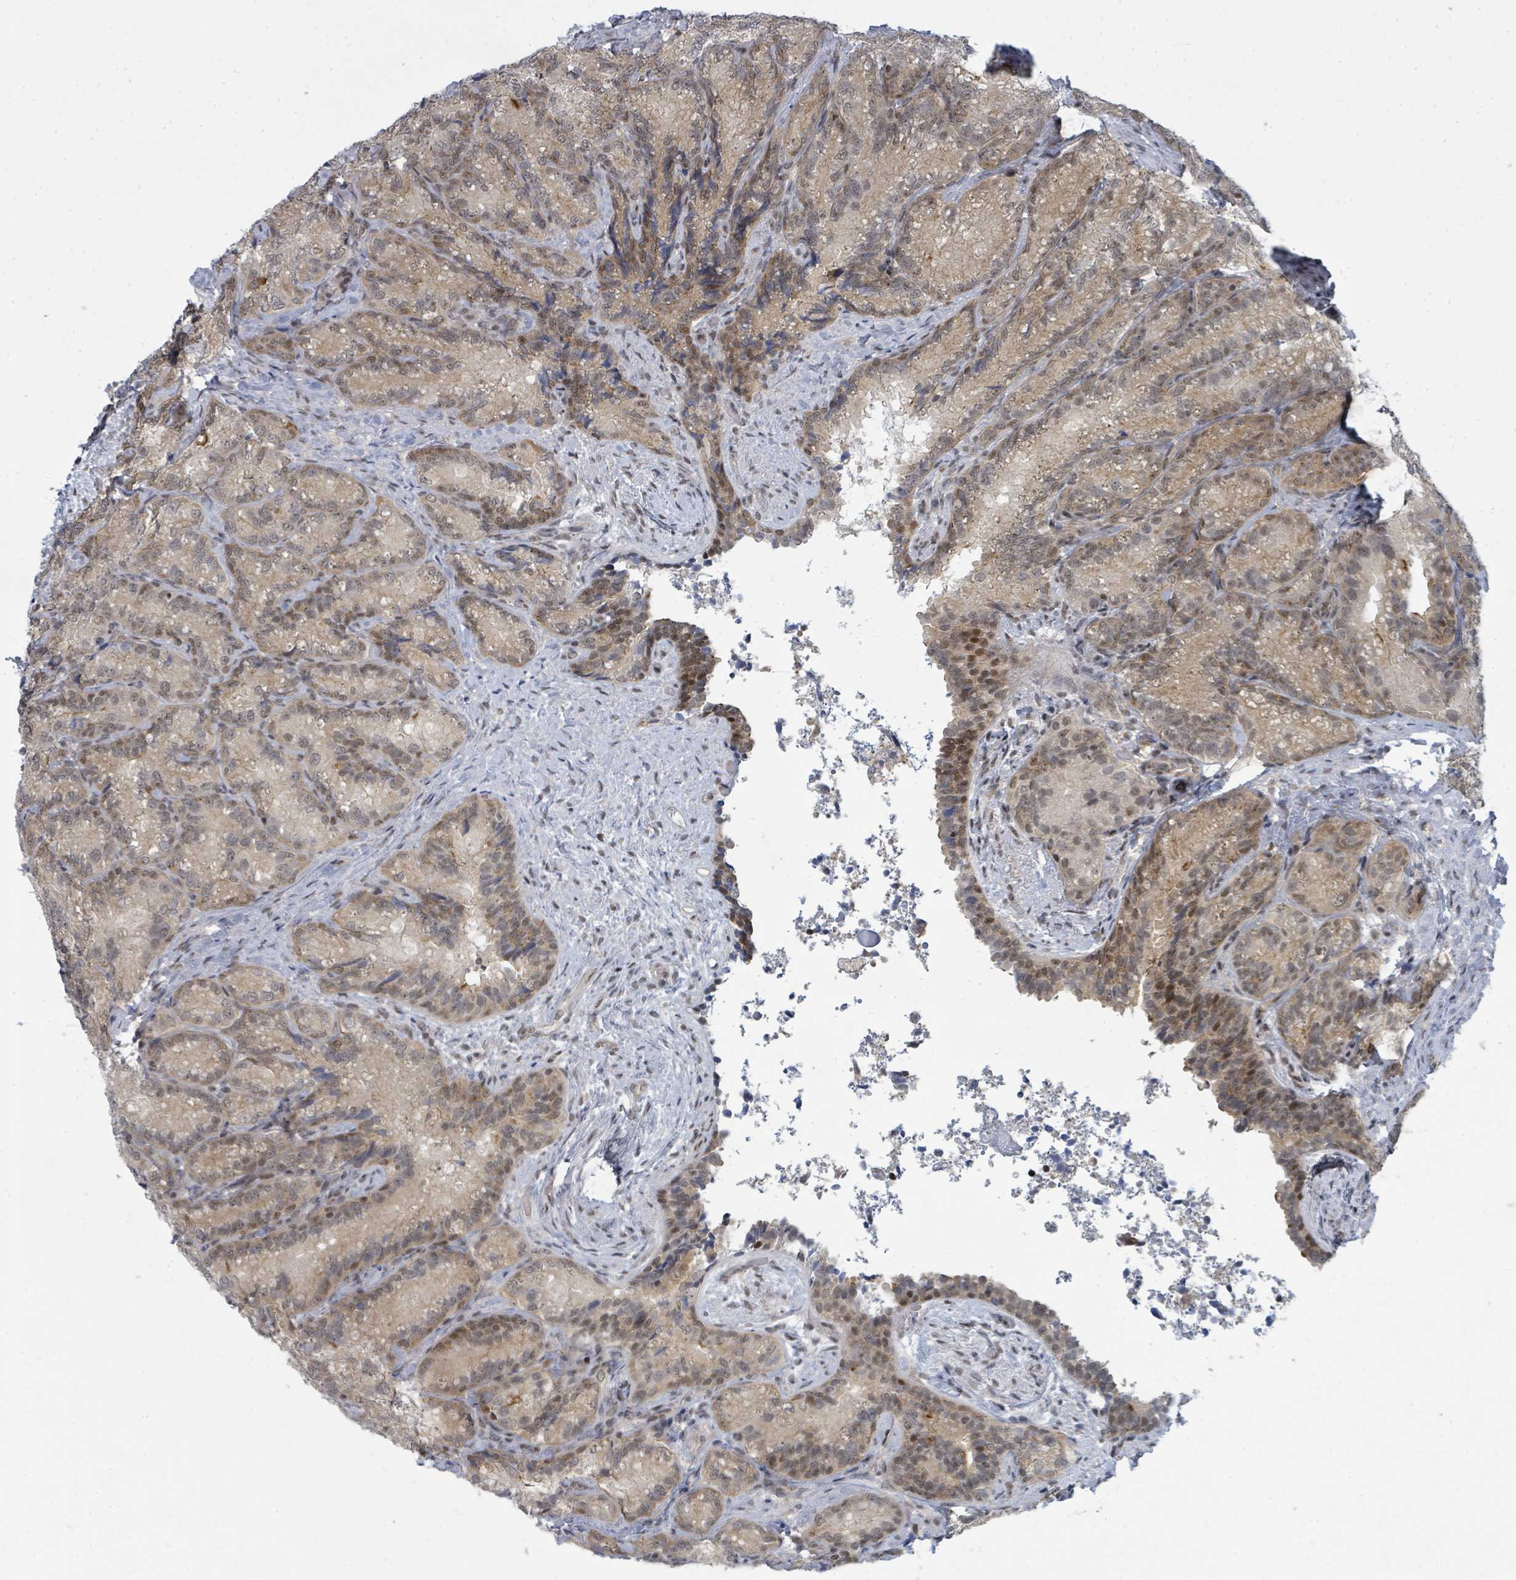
{"staining": {"intensity": "moderate", "quantity": "25%-75%", "location": "cytoplasmic/membranous,nuclear"}, "tissue": "seminal vesicle", "cell_type": "Glandular cells", "image_type": "normal", "snomed": [{"axis": "morphology", "description": "Normal tissue, NOS"}, {"axis": "topography", "description": "Seminal veicle"}], "caption": "This photomicrograph exhibits normal seminal vesicle stained with immunohistochemistry (IHC) to label a protein in brown. The cytoplasmic/membranous,nuclear of glandular cells show moderate positivity for the protein. Nuclei are counter-stained blue.", "gene": "PSMG2", "patient": {"sex": "male", "age": 58}}